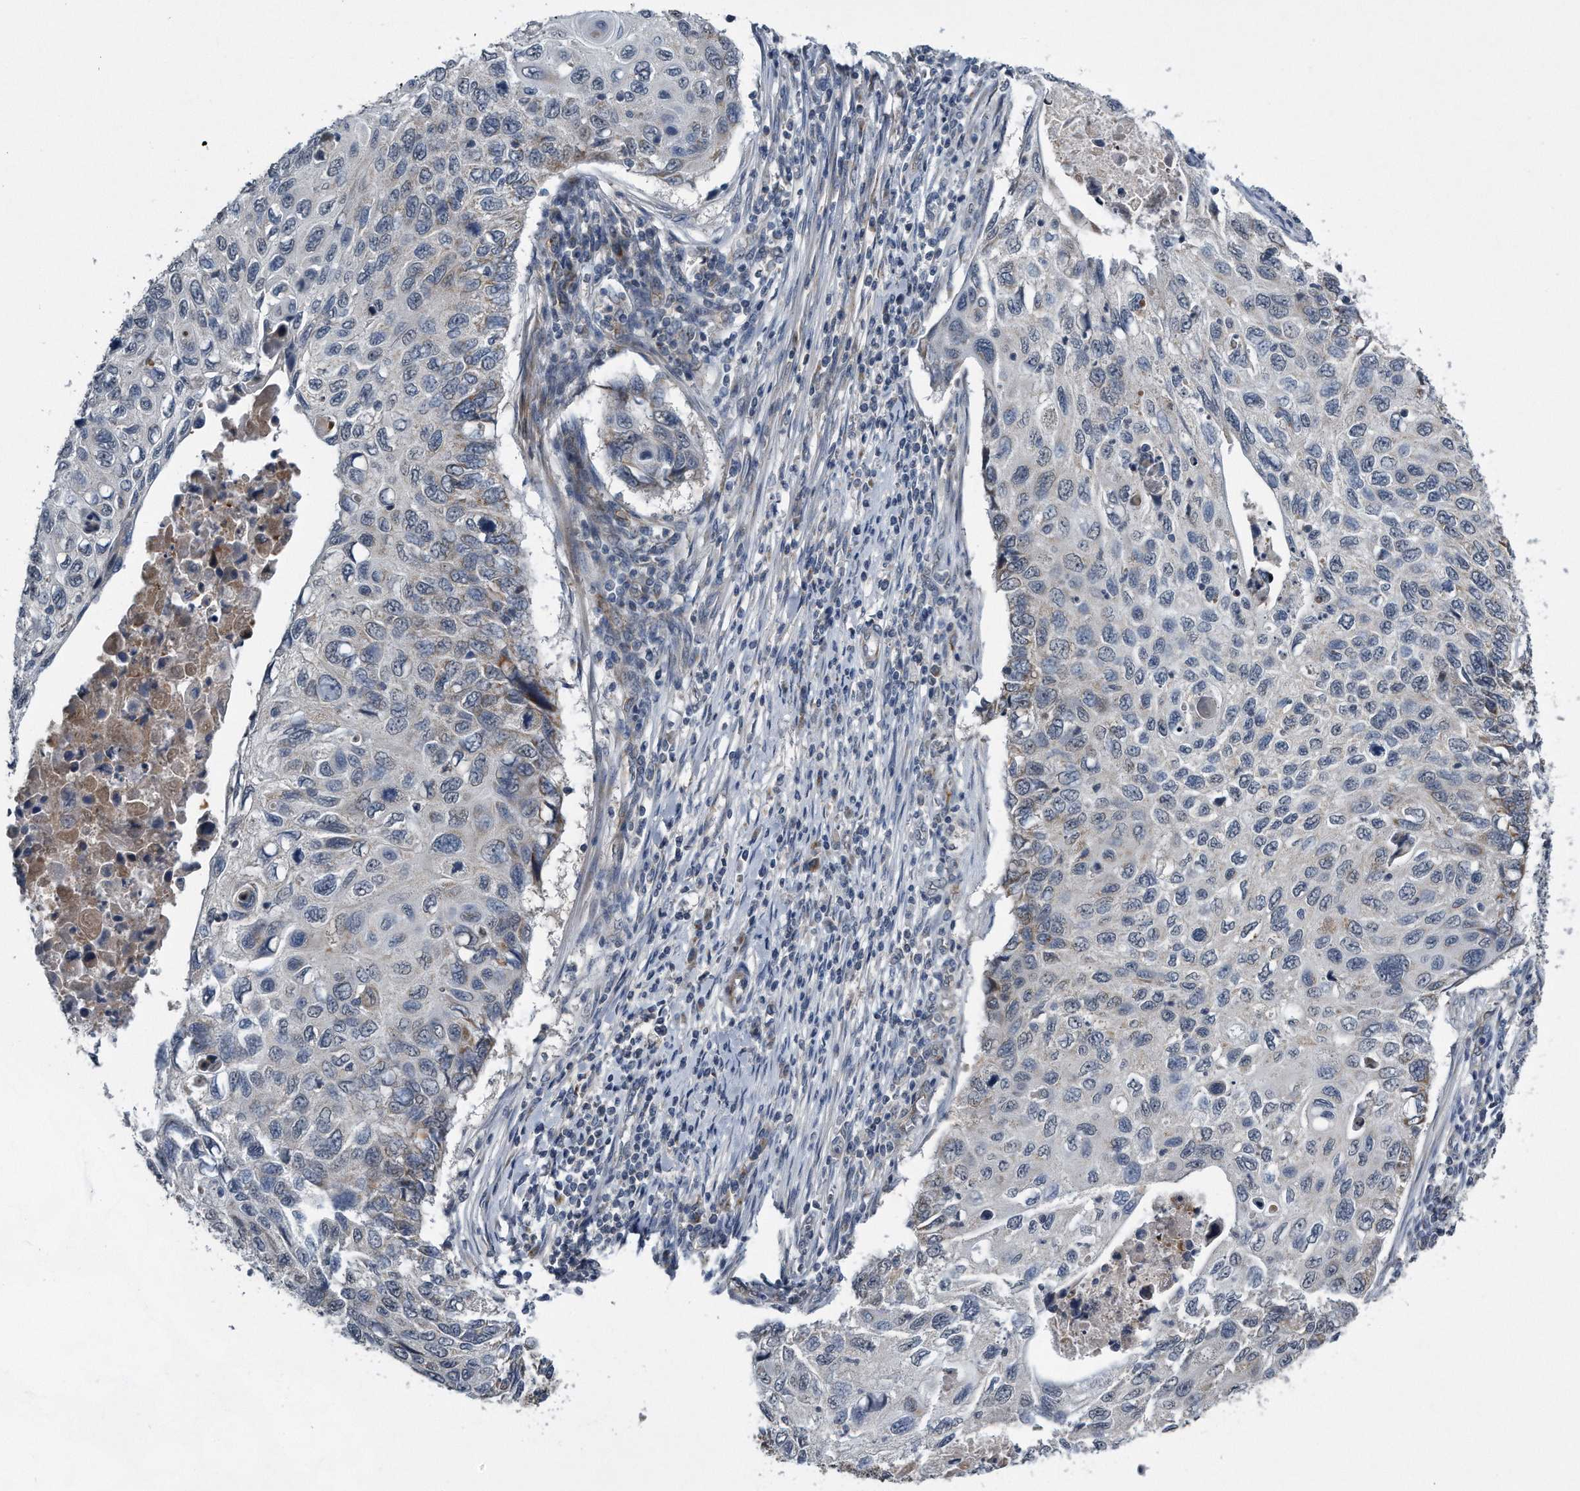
{"staining": {"intensity": "negative", "quantity": "none", "location": "none"}, "tissue": "cervical cancer", "cell_type": "Tumor cells", "image_type": "cancer", "snomed": [{"axis": "morphology", "description": "Squamous cell carcinoma, NOS"}, {"axis": "topography", "description": "Cervix"}], "caption": "Immunohistochemistry image of human cervical cancer stained for a protein (brown), which demonstrates no staining in tumor cells.", "gene": "LYRM4", "patient": {"sex": "female", "age": 70}}